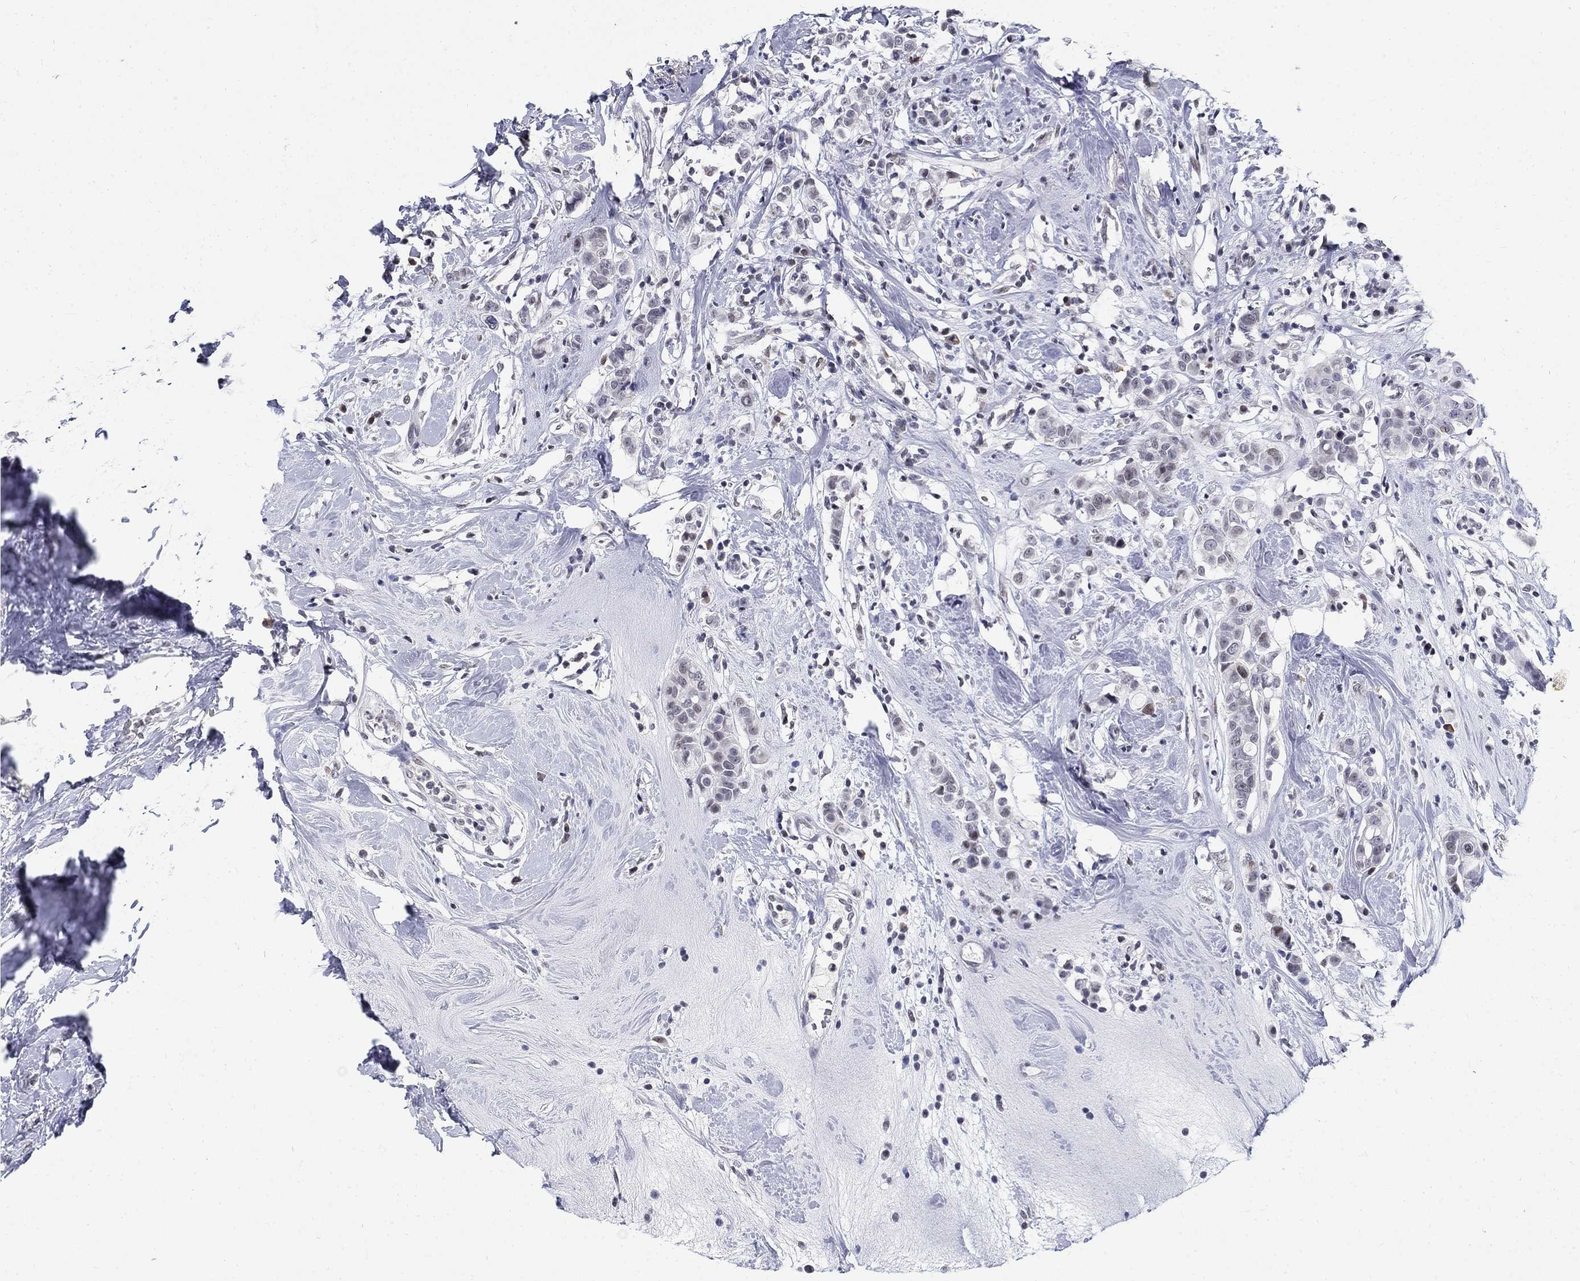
{"staining": {"intensity": "negative", "quantity": "none", "location": "none"}, "tissue": "breast cancer", "cell_type": "Tumor cells", "image_type": "cancer", "snomed": [{"axis": "morphology", "description": "Duct carcinoma"}, {"axis": "topography", "description": "Breast"}], "caption": "A high-resolution photomicrograph shows immunohistochemistry staining of breast cancer (invasive ductal carcinoma), which displays no significant expression in tumor cells.", "gene": "BHLHE22", "patient": {"sex": "female", "age": 27}}